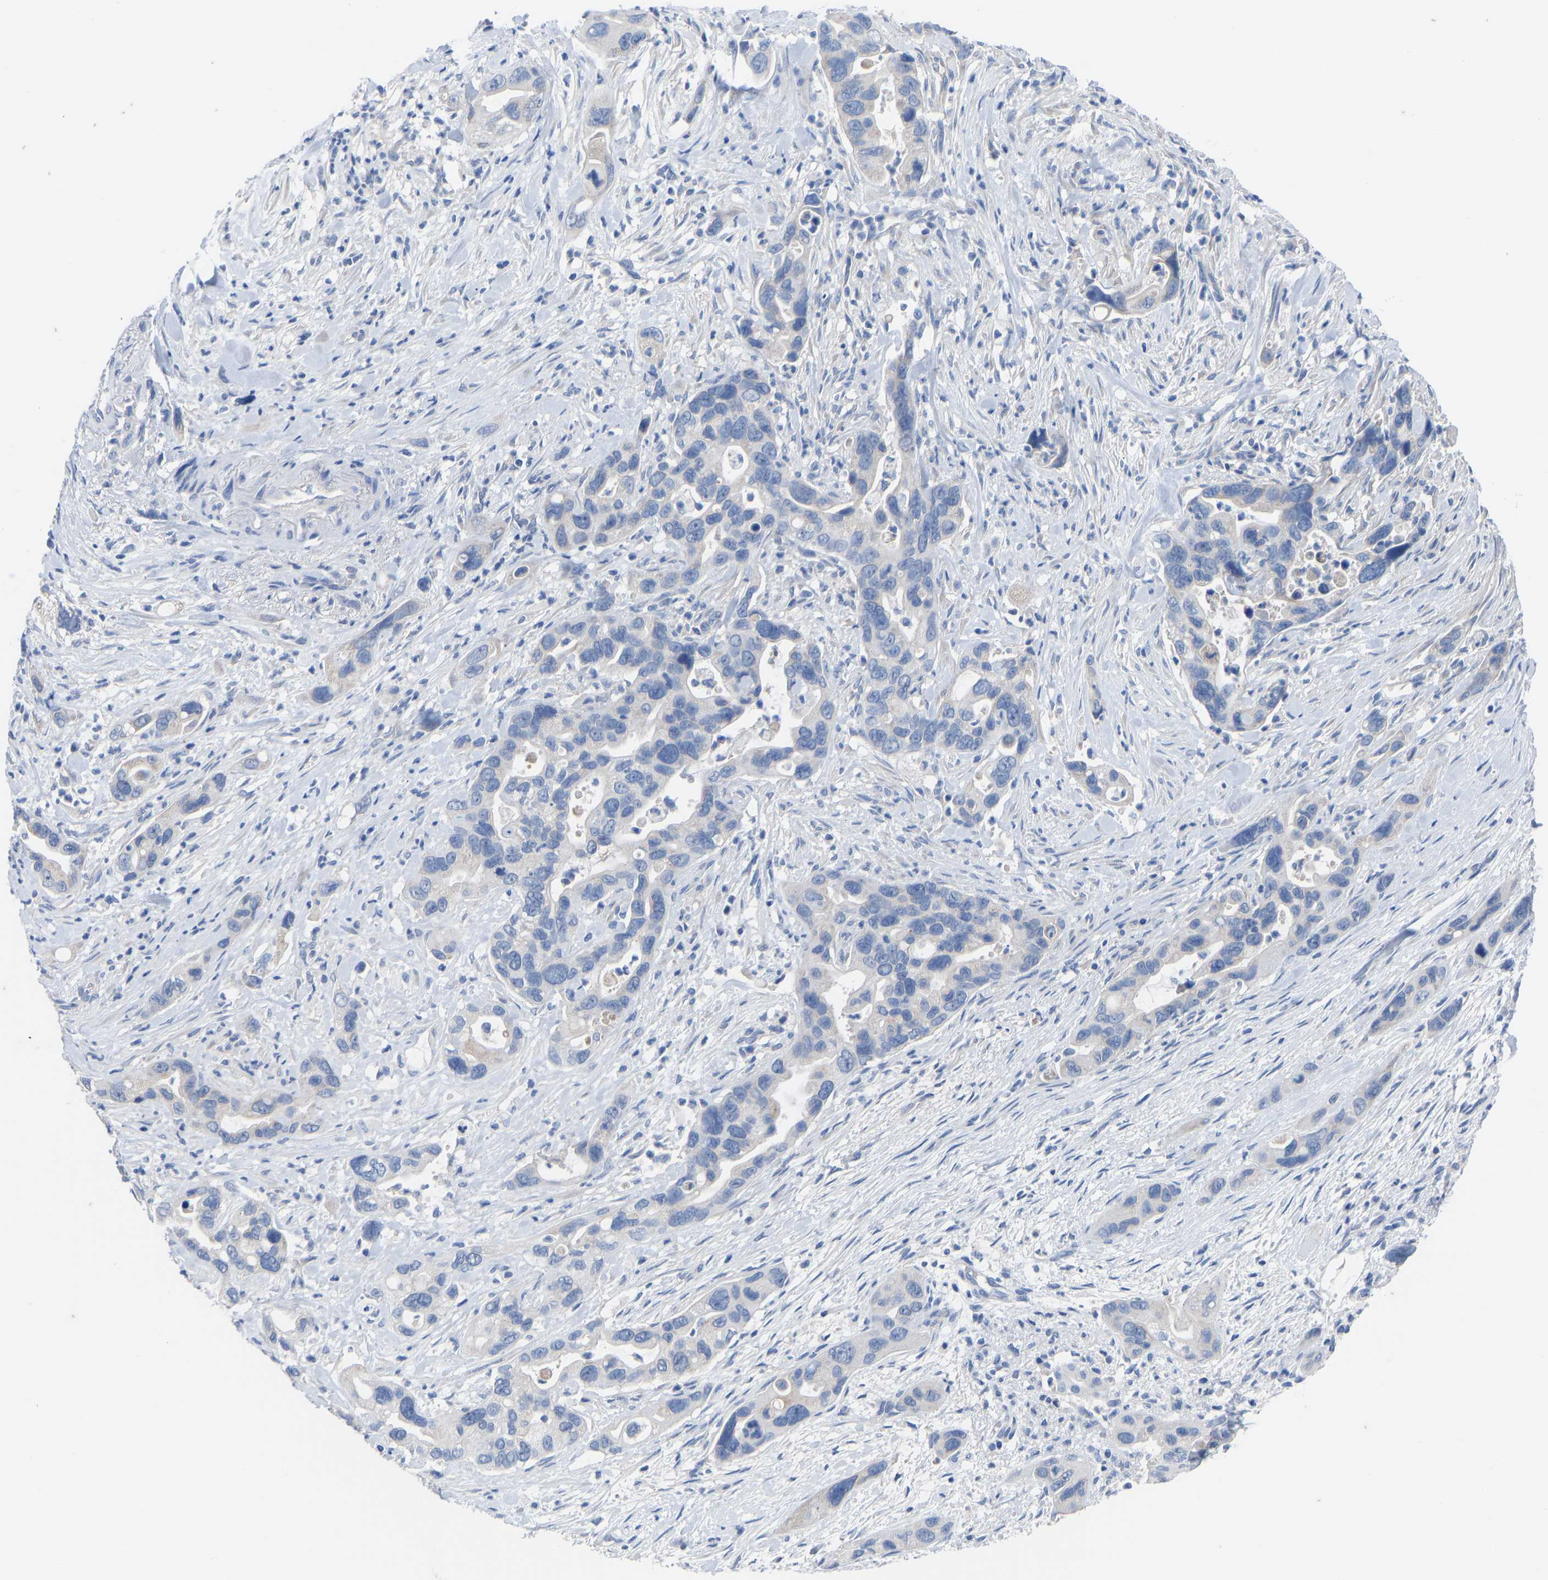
{"staining": {"intensity": "negative", "quantity": "none", "location": "none"}, "tissue": "pancreatic cancer", "cell_type": "Tumor cells", "image_type": "cancer", "snomed": [{"axis": "morphology", "description": "Adenocarcinoma, NOS"}, {"axis": "topography", "description": "Pancreas"}], "caption": "Immunohistochemistry (IHC) micrograph of pancreatic cancer (adenocarcinoma) stained for a protein (brown), which reveals no expression in tumor cells.", "gene": "OLIG2", "patient": {"sex": "female", "age": 70}}